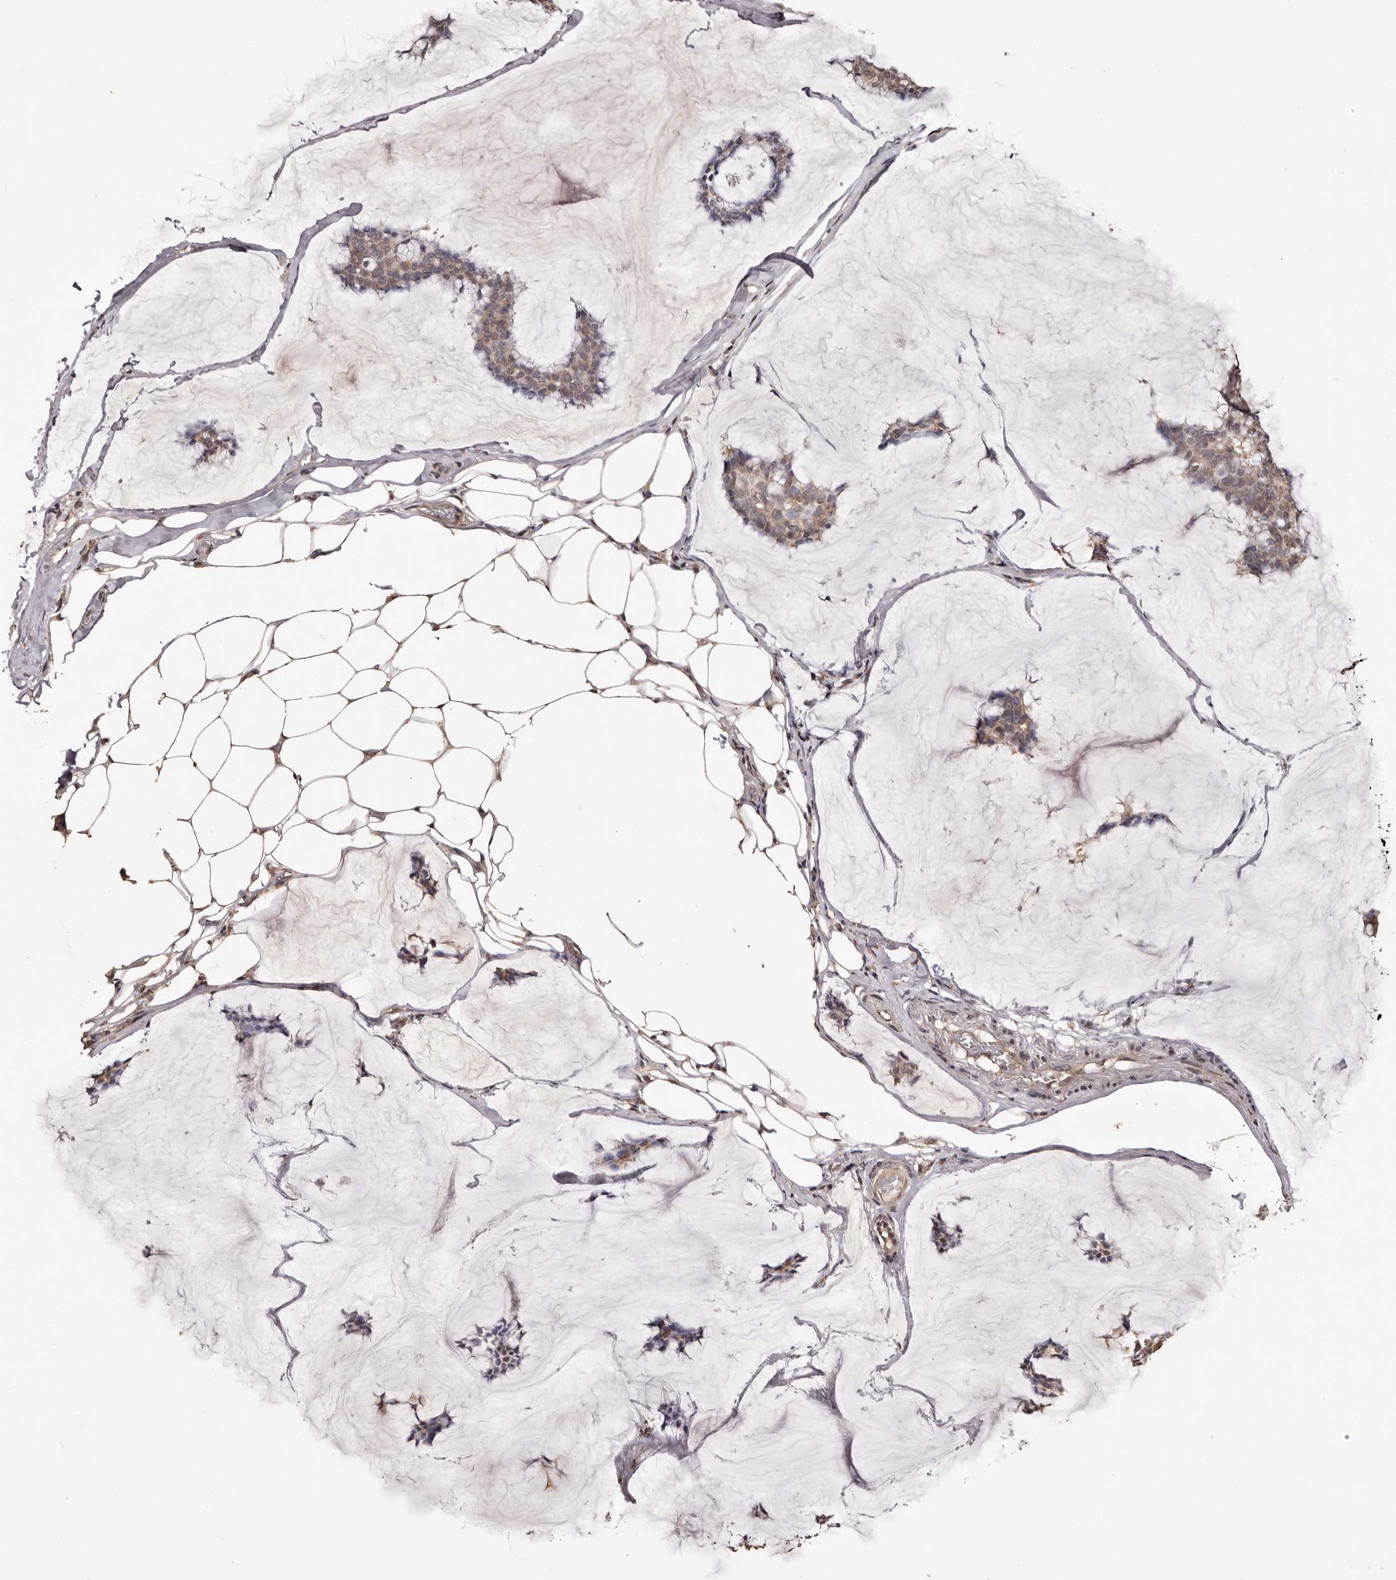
{"staining": {"intensity": "weak", "quantity": ">75%", "location": "cytoplasmic/membranous"}, "tissue": "breast cancer", "cell_type": "Tumor cells", "image_type": "cancer", "snomed": [{"axis": "morphology", "description": "Duct carcinoma"}, {"axis": "topography", "description": "Breast"}], "caption": "Brown immunohistochemical staining in infiltrating ductal carcinoma (breast) exhibits weak cytoplasmic/membranous expression in about >75% of tumor cells.", "gene": "NAV1", "patient": {"sex": "female", "age": 93}}